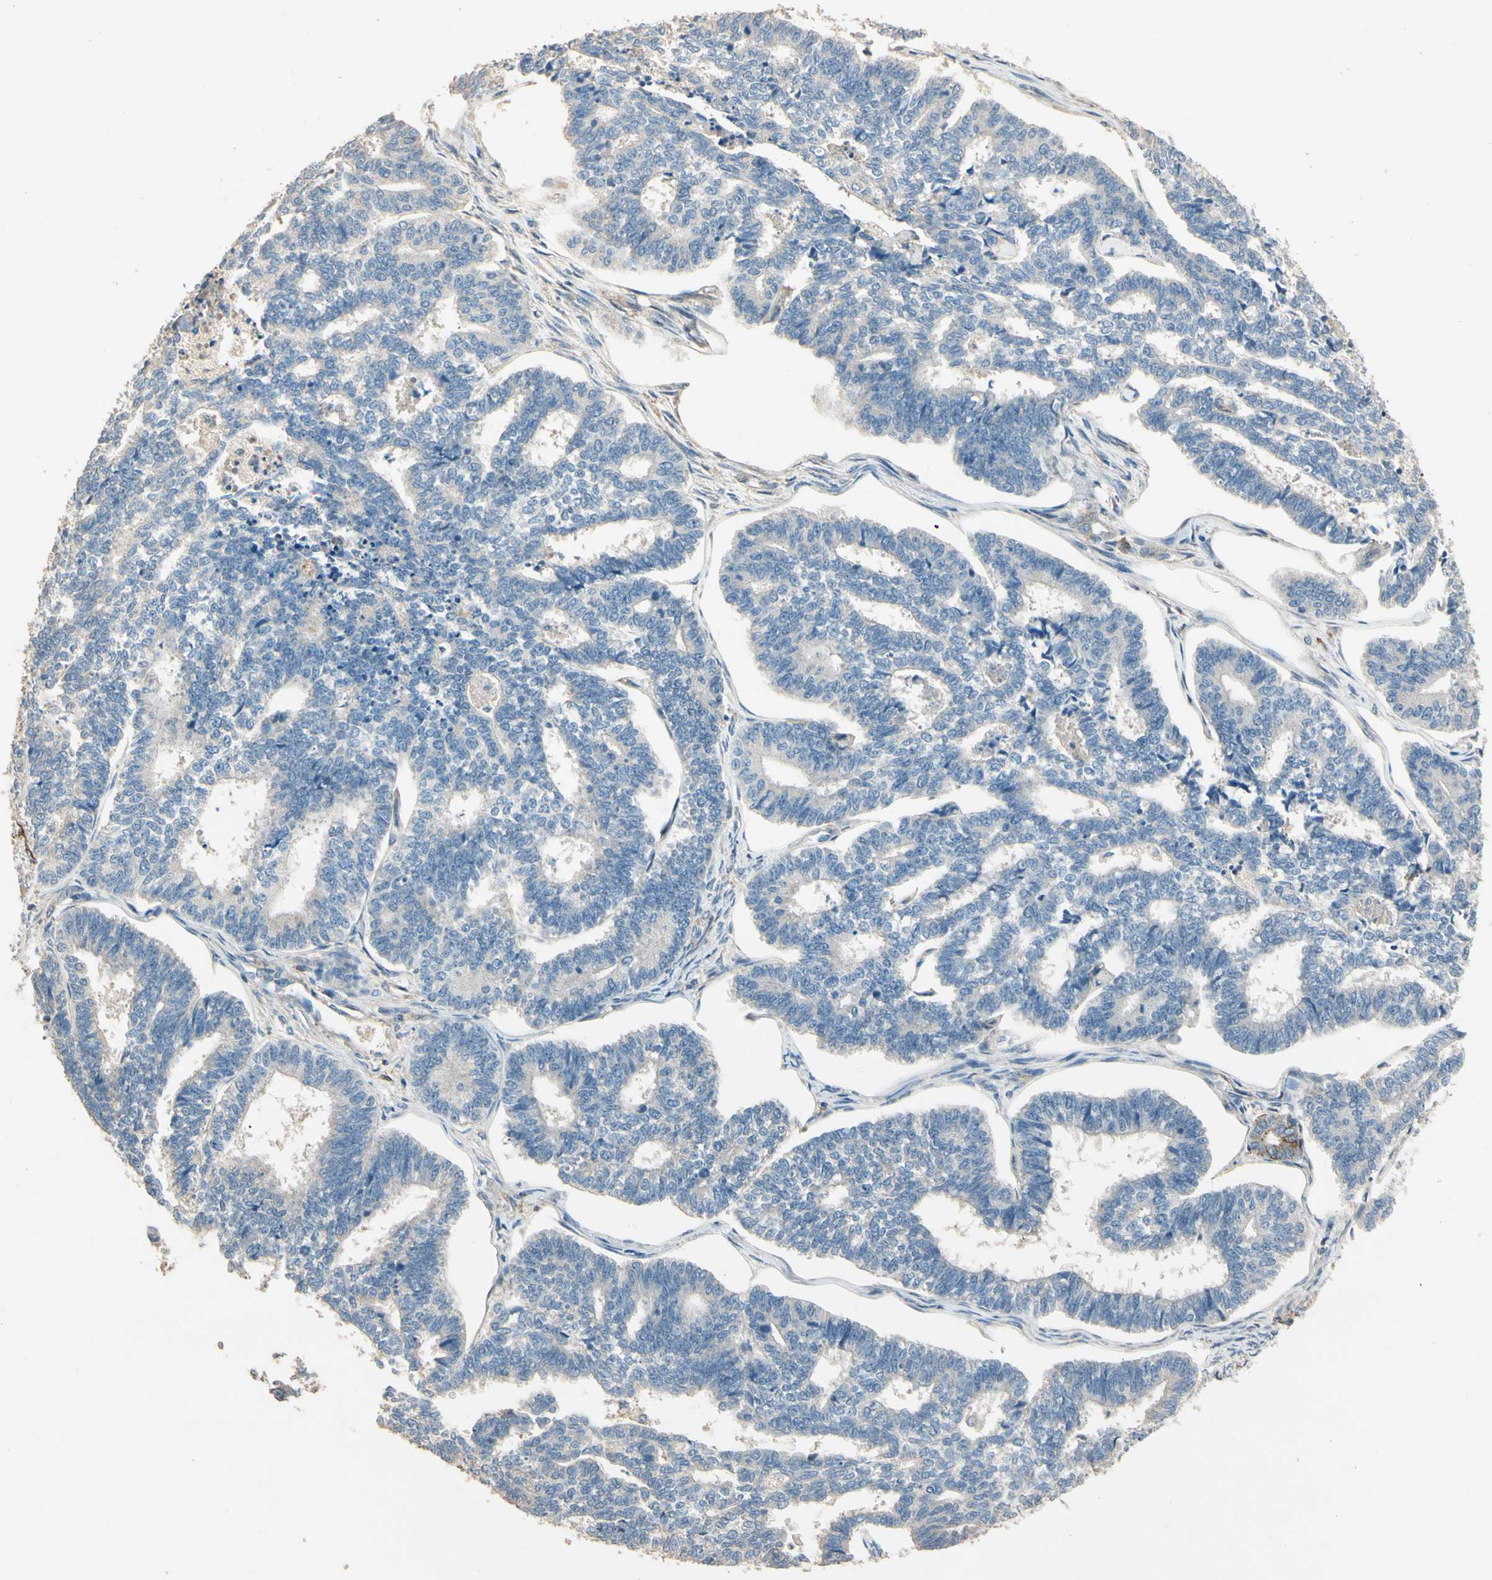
{"staining": {"intensity": "weak", "quantity": "<25%", "location": "cytoplasmic/membranous"}, "tissue": "endometrial cancer", "cell_type": "Tumor cells", "image_type": "cancer", "snomed": [{"axis": "morphology", "description": "Adenocarcinoma, NOS"}, {"axis": "topography", "description": "Endometrium"}], "caption": "Tumor cells show no significant protein staining in endometrial adenocarcinoma.", "gene": "CDH6", "patient": {"sex": "female", "age": 70}}